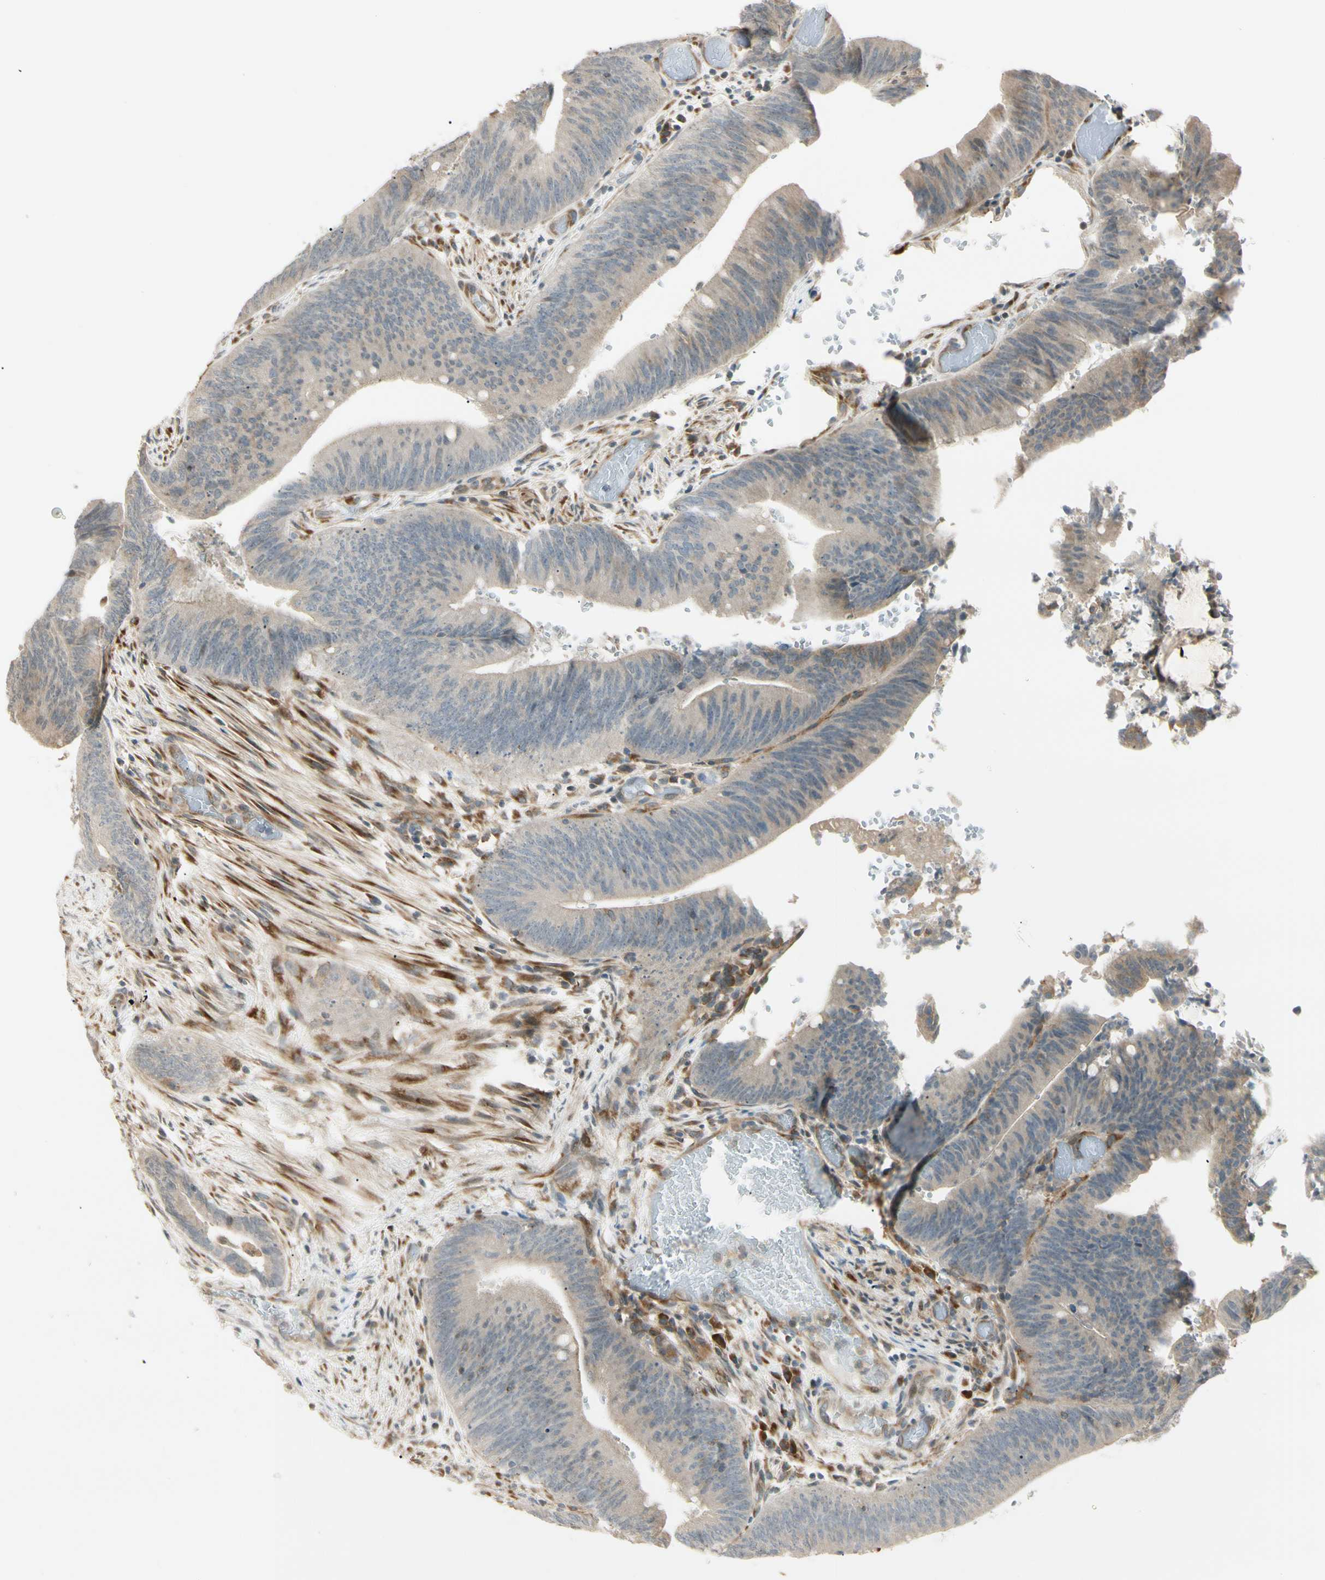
{"staining": {"intensity": "negative", "quantity": "none", "location": "none"}, "tissue": "colorectal cancer", "cell_type": "Tumor cells", "image_type": "cancer", "snomed": [{"axis": "morphology", "description": "Adenocarcinoma, NOS"}, {"axis": "topography", "description": "Rectum"}], "caption": "High power microscopy histopathology image of an IHC photomicrograph of colorectal cancer (adenocarcinoma), revealing no significant positivity in tumor cells.", "gene": "FNDC3B", "patient": {"sex": "female", "age": 66}}